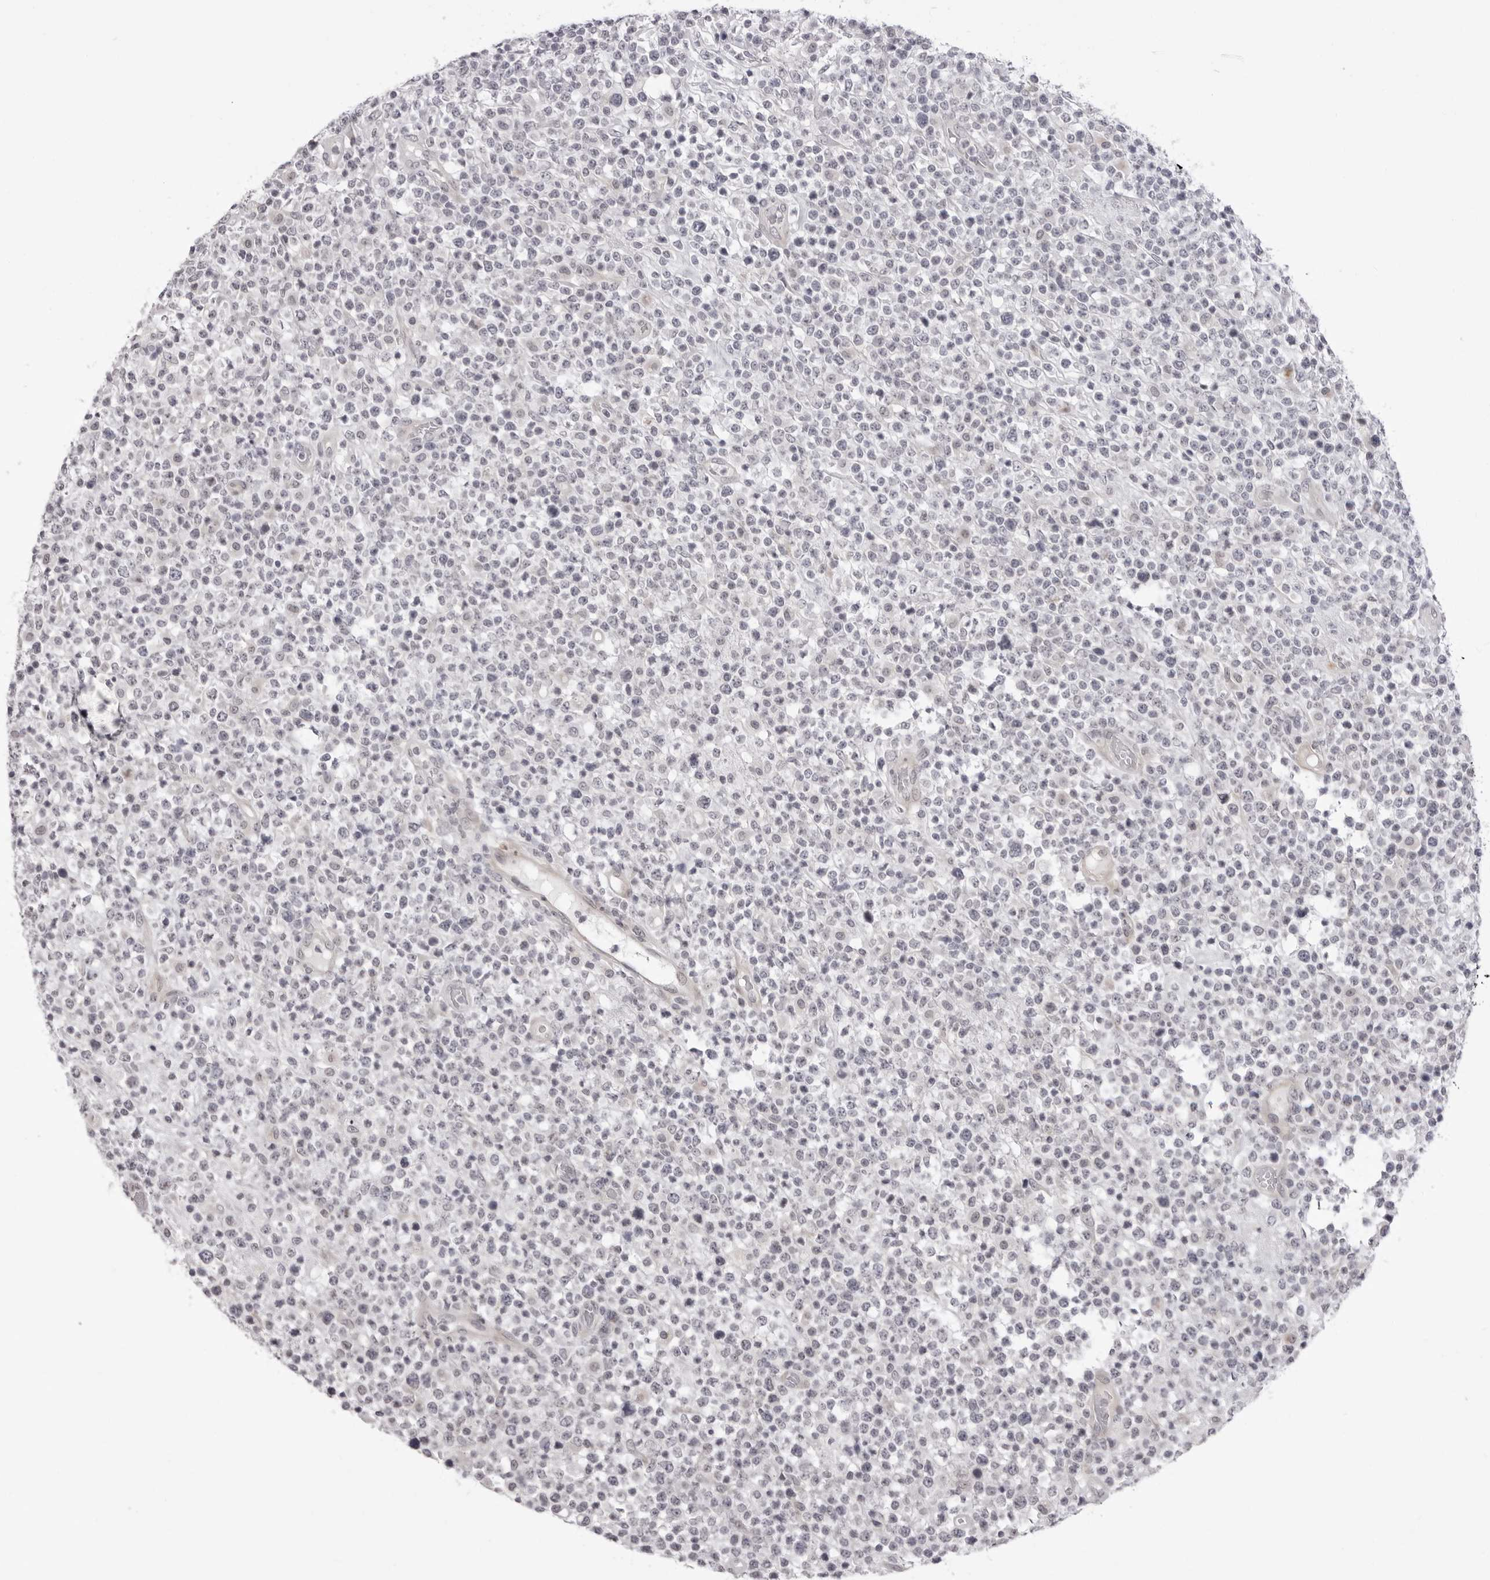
{"staining": {"intensity": "negative", "quantity": "none", "location": "none"}, "tissue": "lymphoma", "cell_type": "Tumor cells", "image_type": "cancer", "snomed": [{"axis": "morphology", "description": "Malignant lymphoma, non-Hodgkin's type, High grade"}, {"axis": "topography", "description": "Colon"}], "caption": "High-grade malignant lymphoma, non-Hodgkin's type was stained to show a protein in brown. There is no significant positivity in tumor cells.", "gene": "SUGCT", "patient": {"sex": "female", "age": 53}}